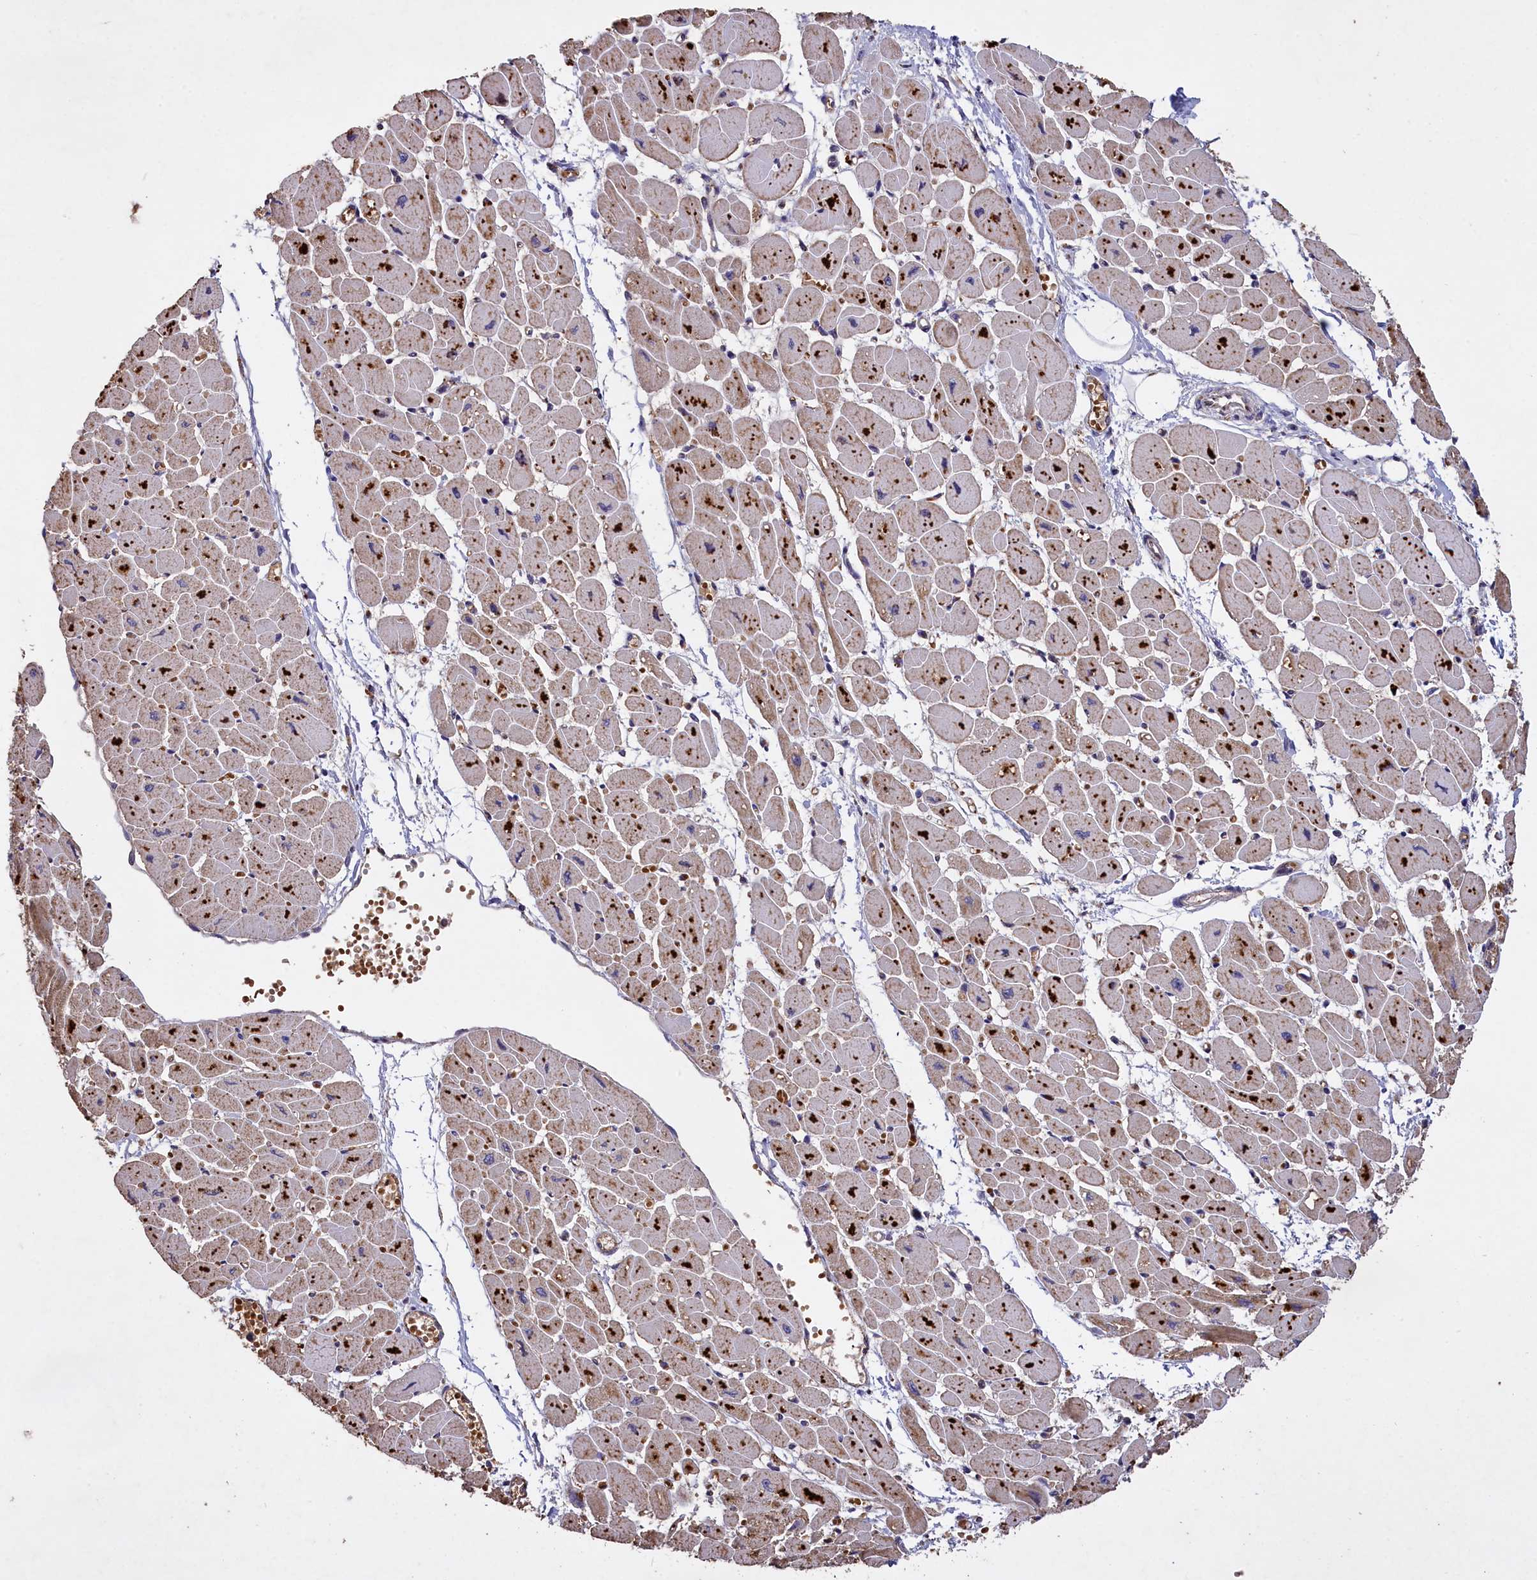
{"staining": {"intensity": "moderate", "quantity": "25%-75%", "location": "cytoplasmic/membranous"}, "tissue": "heart muscle", "cell_type": "Cardiomyocytes", "image_type": "normal", "snomed": [{"axis": "morphology", "description": "Normal tissue, NOS"}, {"axis": "topography", "description": "Heart"}], "caption": "Human heart muscle stained for a protein (brown) displays moderate cytoplasmic/membranous positive expression in approximately 25%-75% of cardiomyocytes.", "gene": "CLRN2", "patient": {"sex": "female", "age": 54}}